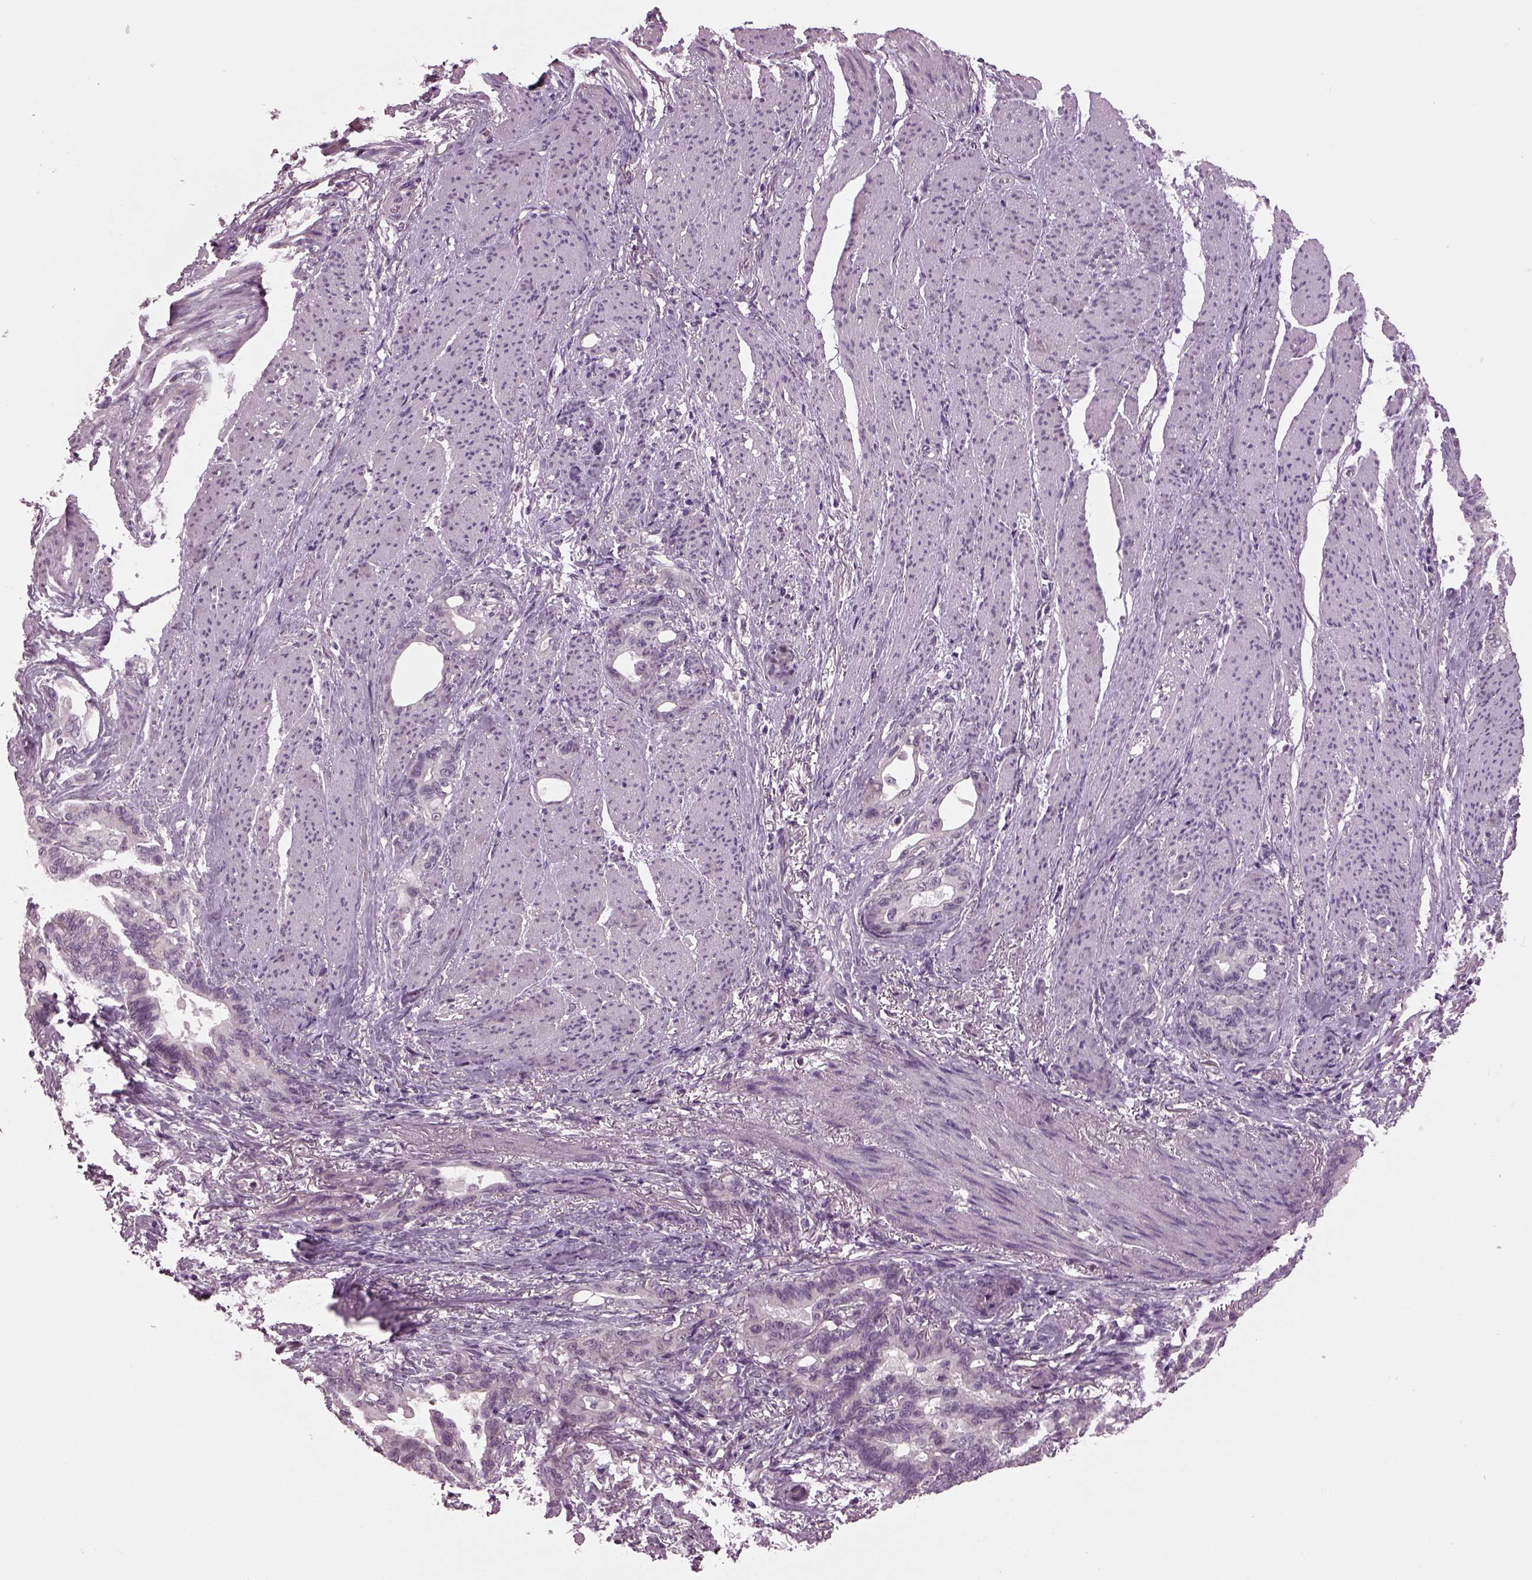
{"staining": {"intensity": "negative", "quantity": "none", "location": "none"}, "tissue": "stomach cancer", "cell_type": "Tumor cells", "image_type": "cancer", "snomed": [{"axis": "morphology", "description": "Normal tissue, NOS"}, {"axis": "morphology", "description": "Adenocarcinoma, NOS"}, {"axis": "topography", "description": "Esophagus"}, {"axis": "topography", "description": "Stomach, upper"}], "caption": "Immunohistochemistry (IHC) photomicrograph of stomach cancer (adenocarcinoma) stained for a protein (brown), which exhibits no staining in tumor cells.", "gene": "CLCN4", "patient": {"sex": "male", "age": 62}}